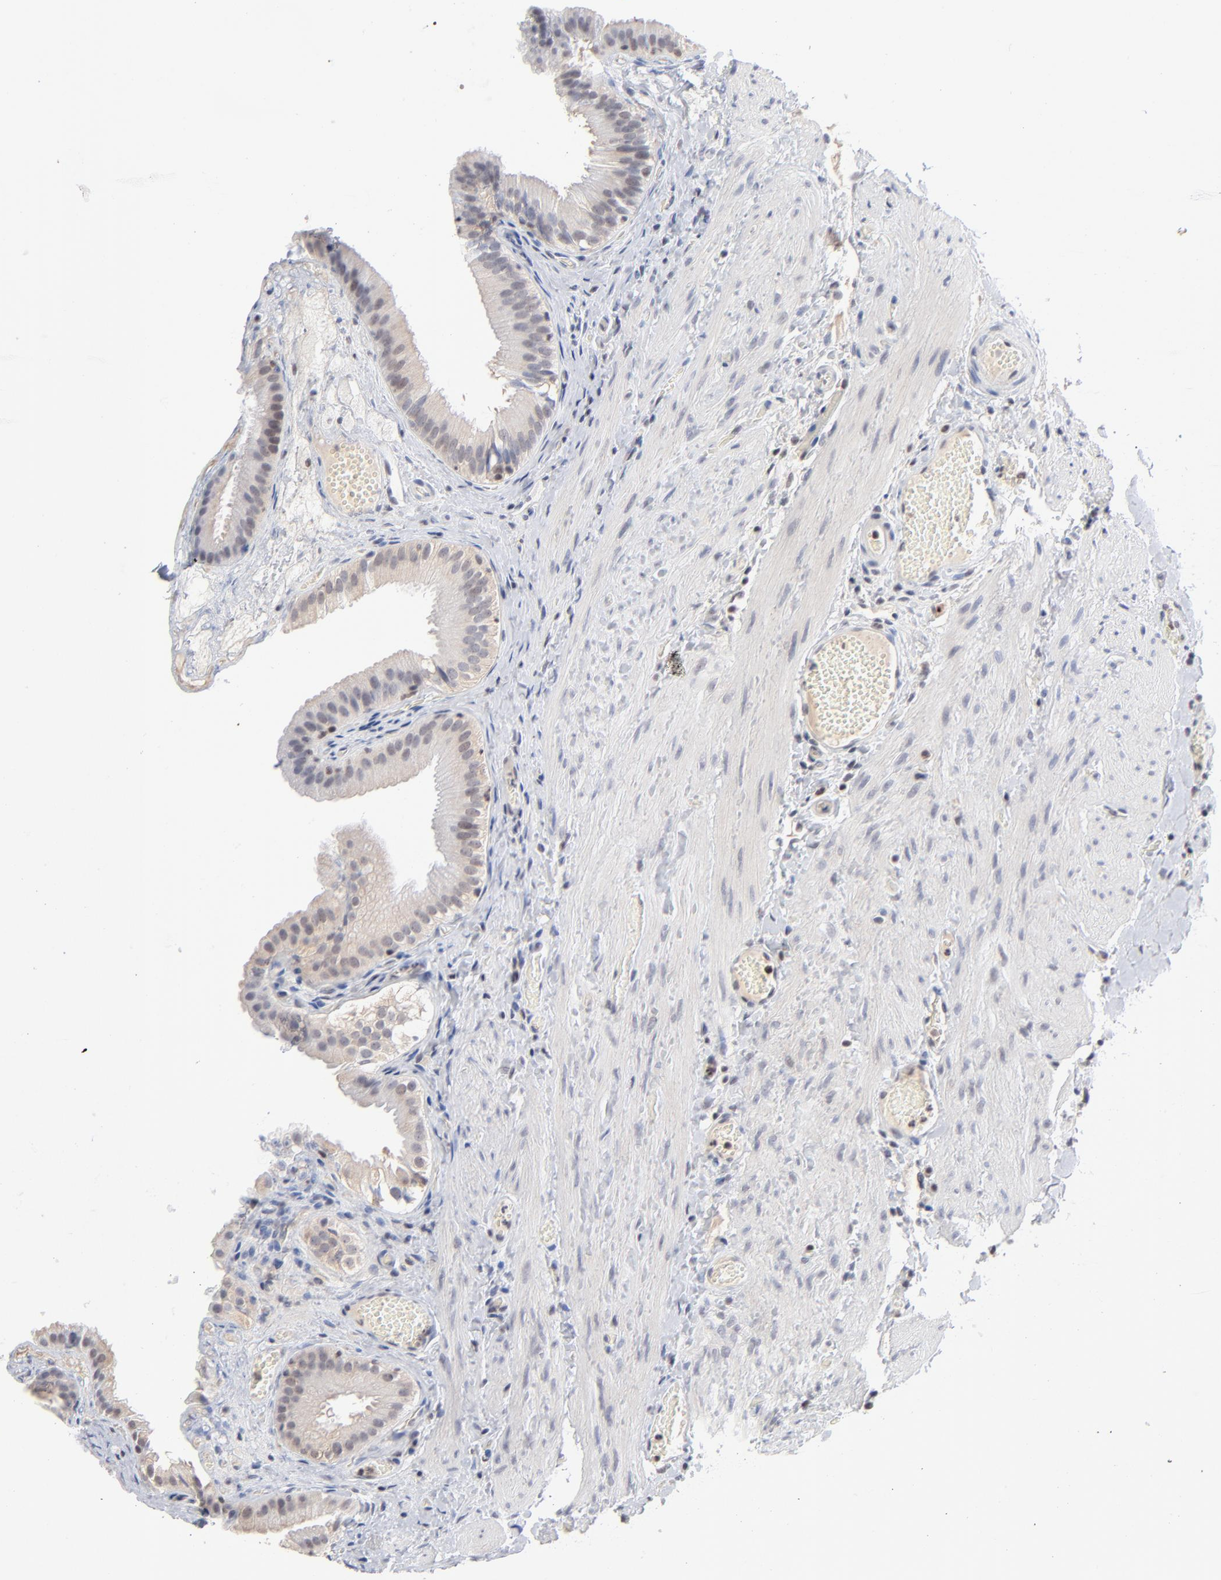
{"staining": {"intensity": "negative", "quantity": "none", "location": "none"}, "tissue": "gallbladder", "cell_type": "Glandular cells", "image_type": "normal", "snomed": [{"axis": "morphology", "description": "Normal tissue, NOS"}, {"axis": "topography", "description": "Gallbladder"}], "caption": "IHC of benign gallbladder displays no positivity in glandular cells.", "gene": "MAX", "patient": {"sex": "female", "age": 24}}